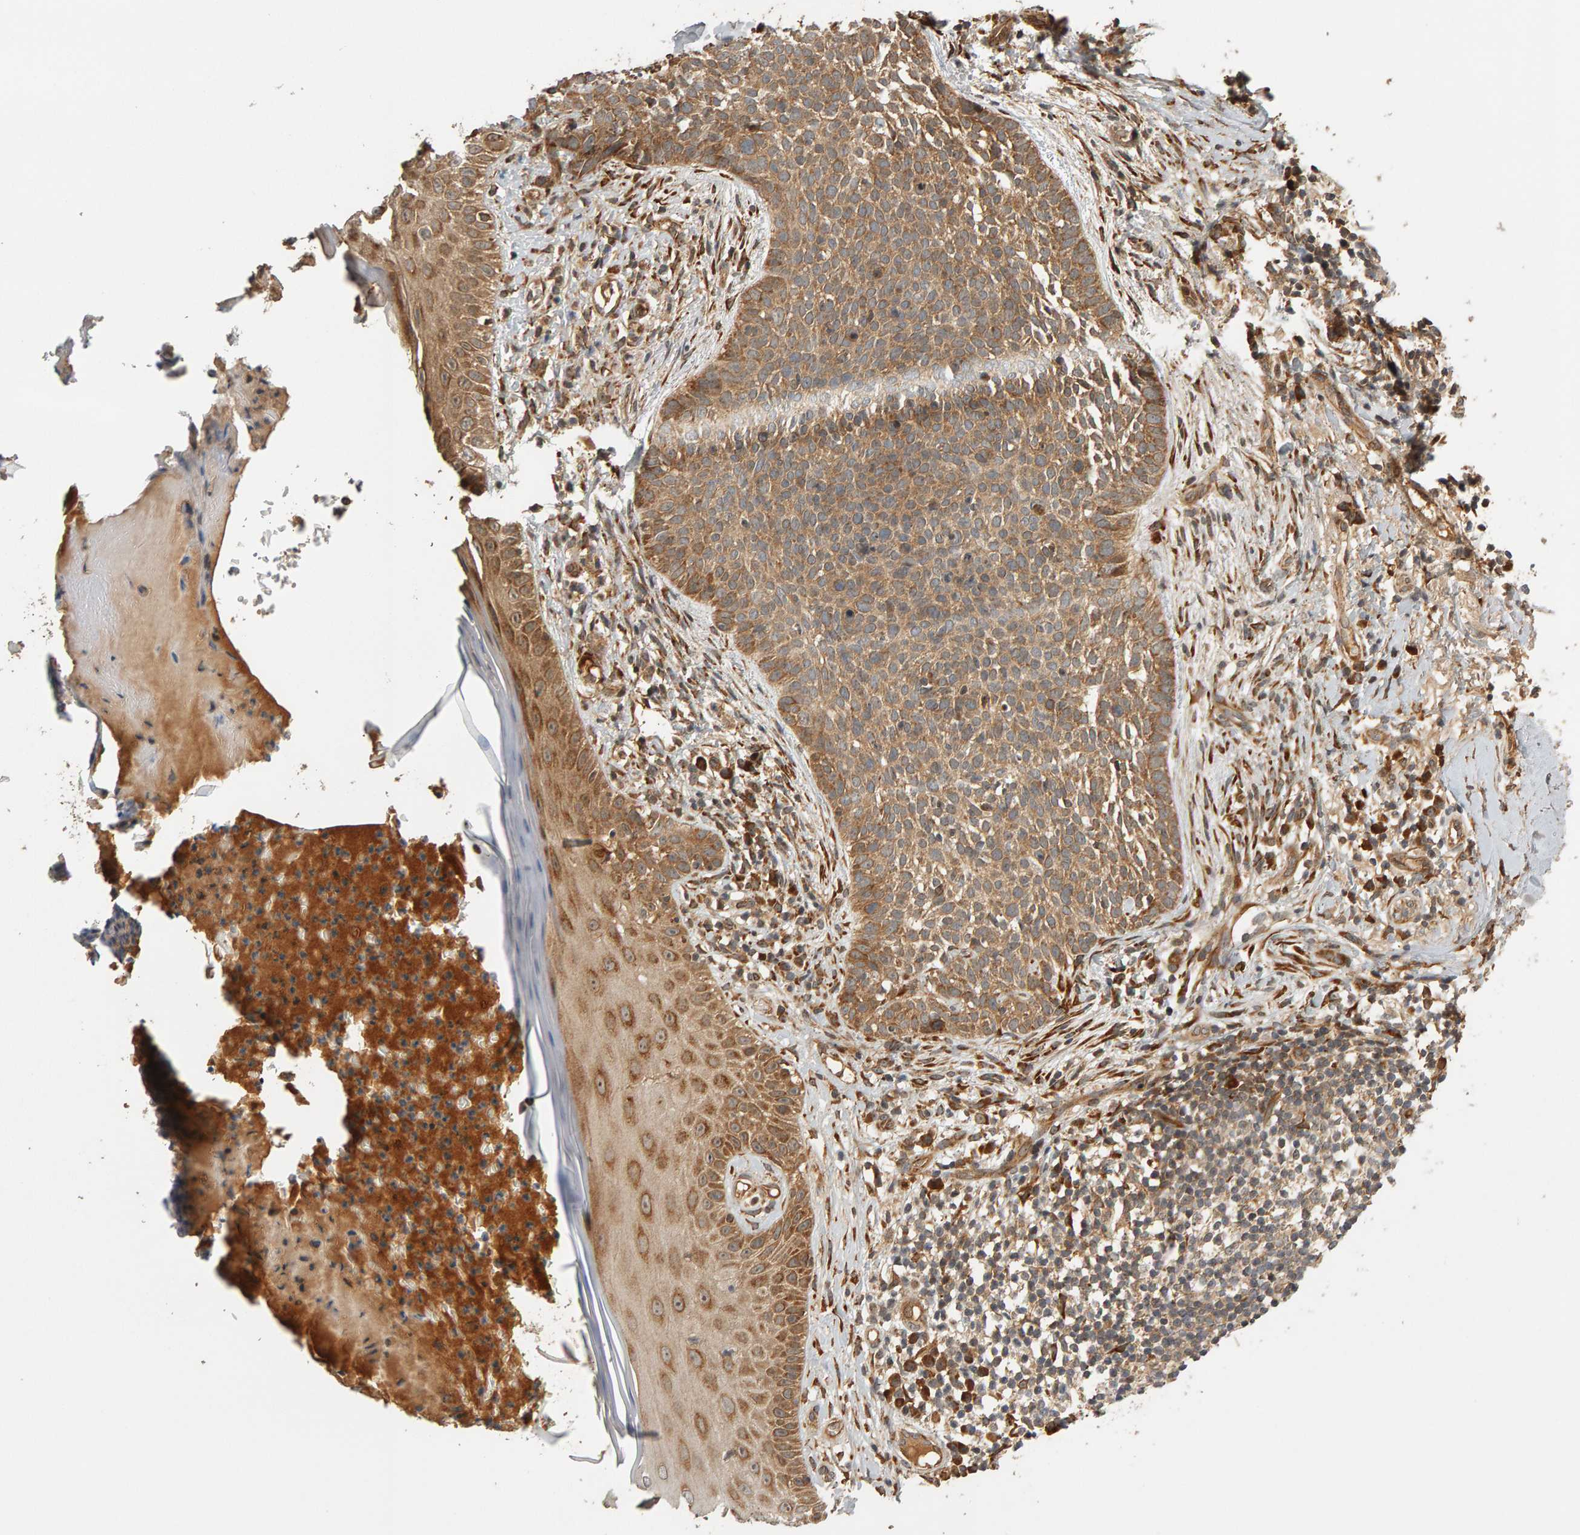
{"staining": {"intensity": "moderate", "quantity": ">75%", "location": "cytoplasmic/membranous"}, "tissue": "skin cancer", "cell_type": "Tumor cells", "image_type": "cancer", "snomed": [{"axis": "morphology", "description": "Normal tissue, NOS"}, {"axis": "morphology", "description": "Basal cell carcinoma"}, {"axis": "topography", "description": "Skin"}], "caption": "Skin cancer was stained to show a protein in brown. There is medium levels of moderate cytoplasmic/membranous positivity in approximately >75% of tumor cells.", "gene": "ZFAND1", "patient": {"sex": "male", "age": 67}}